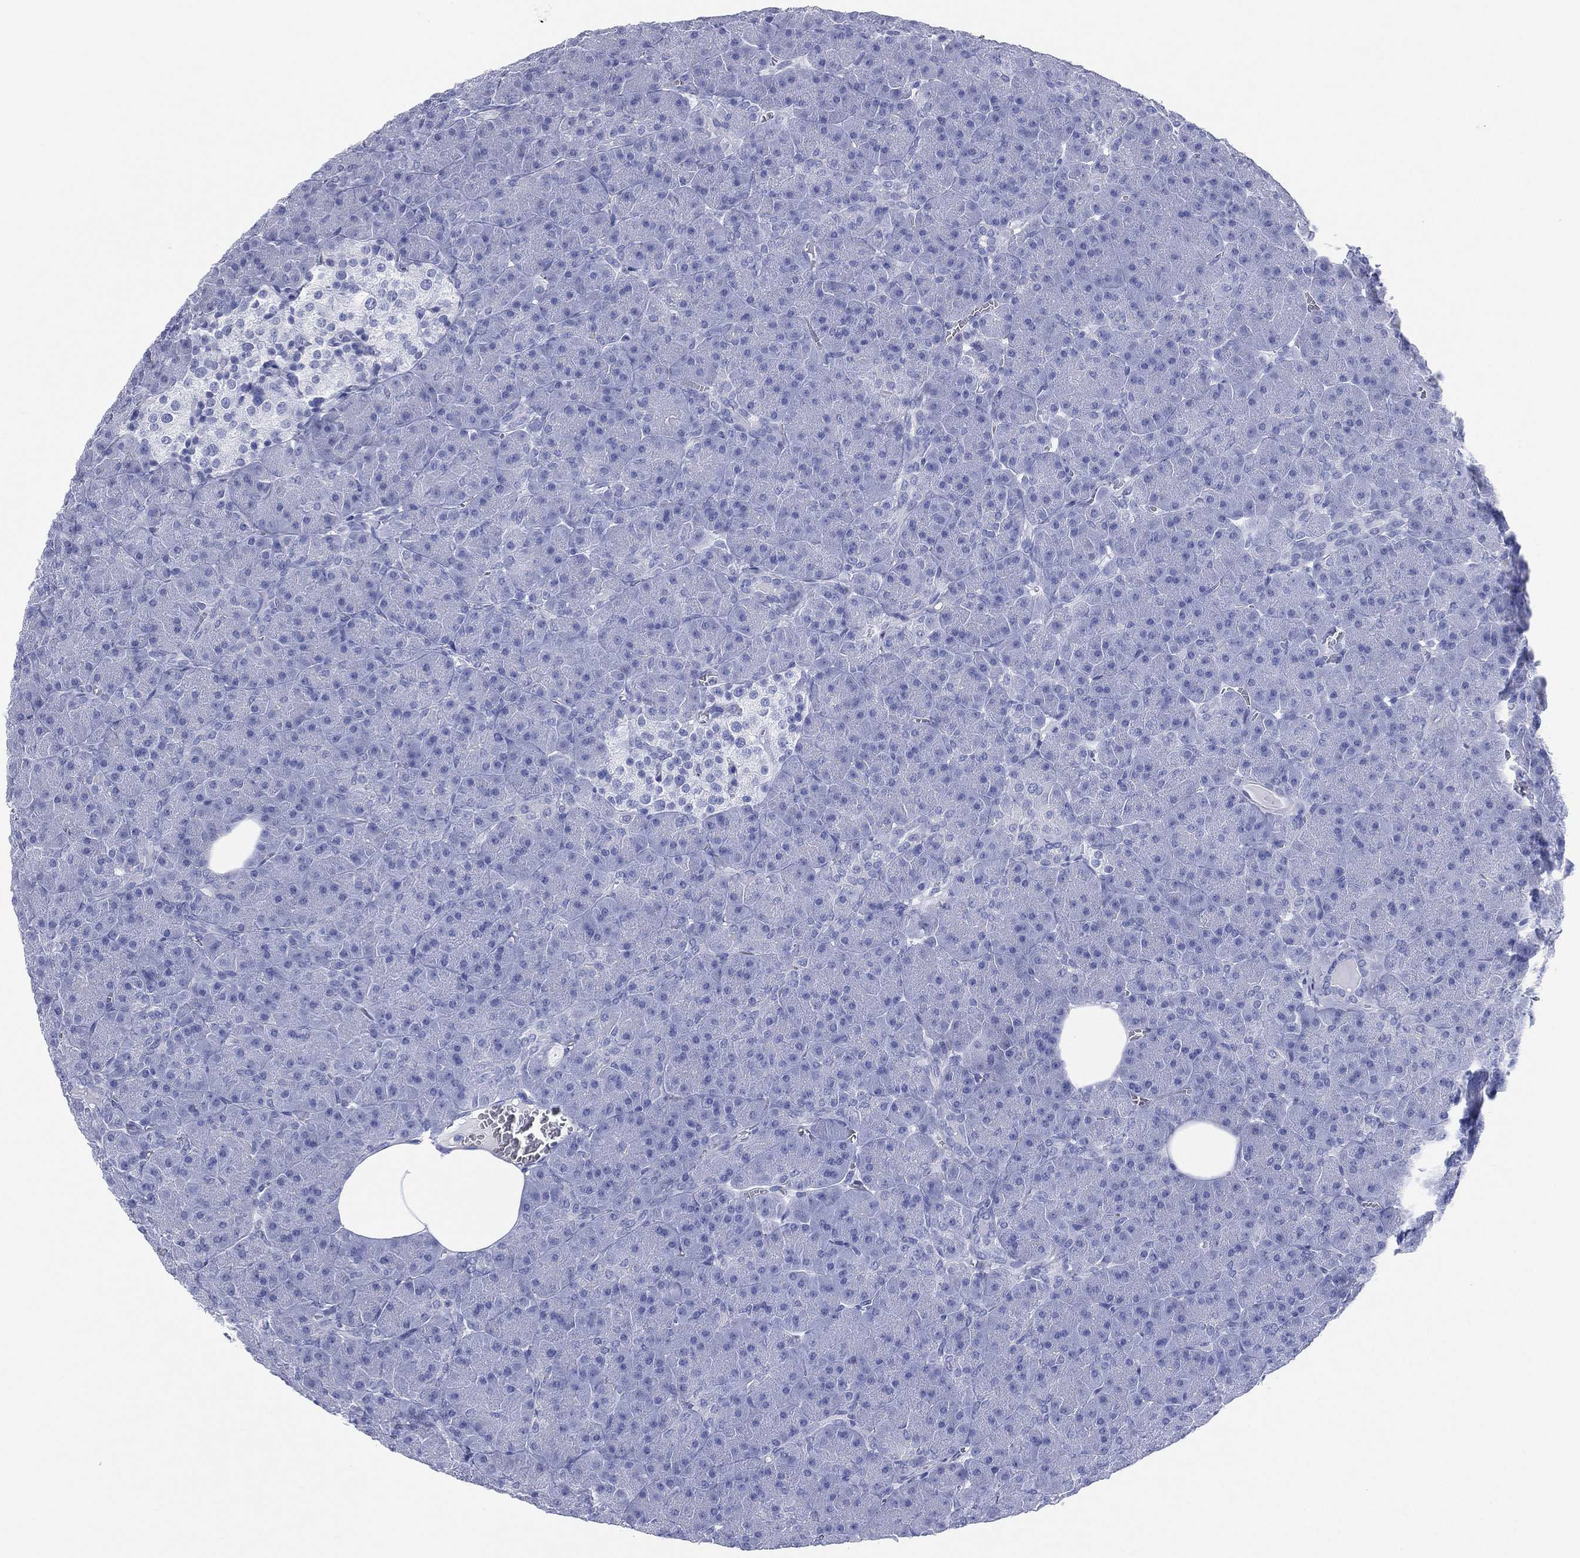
{"staining": {"intensity": "negative", "quantity": "none", "location": "none"}, "tissue": "pancreas", "cell_type": "Exocrine glandular cells", "image_type": "normal", "snomed": [{"axis": "morphology", "description": "Normal tissue, NOS"}, {"axis": "topography", "description": "Pancreas"}], "caption": "An immunohistochemistry image of benign pancreas is shown. There is no staining in exocrine glandular cells of pancreas.", "gene": "CD79A", "patient": {"sex": "male", "age": 61}}